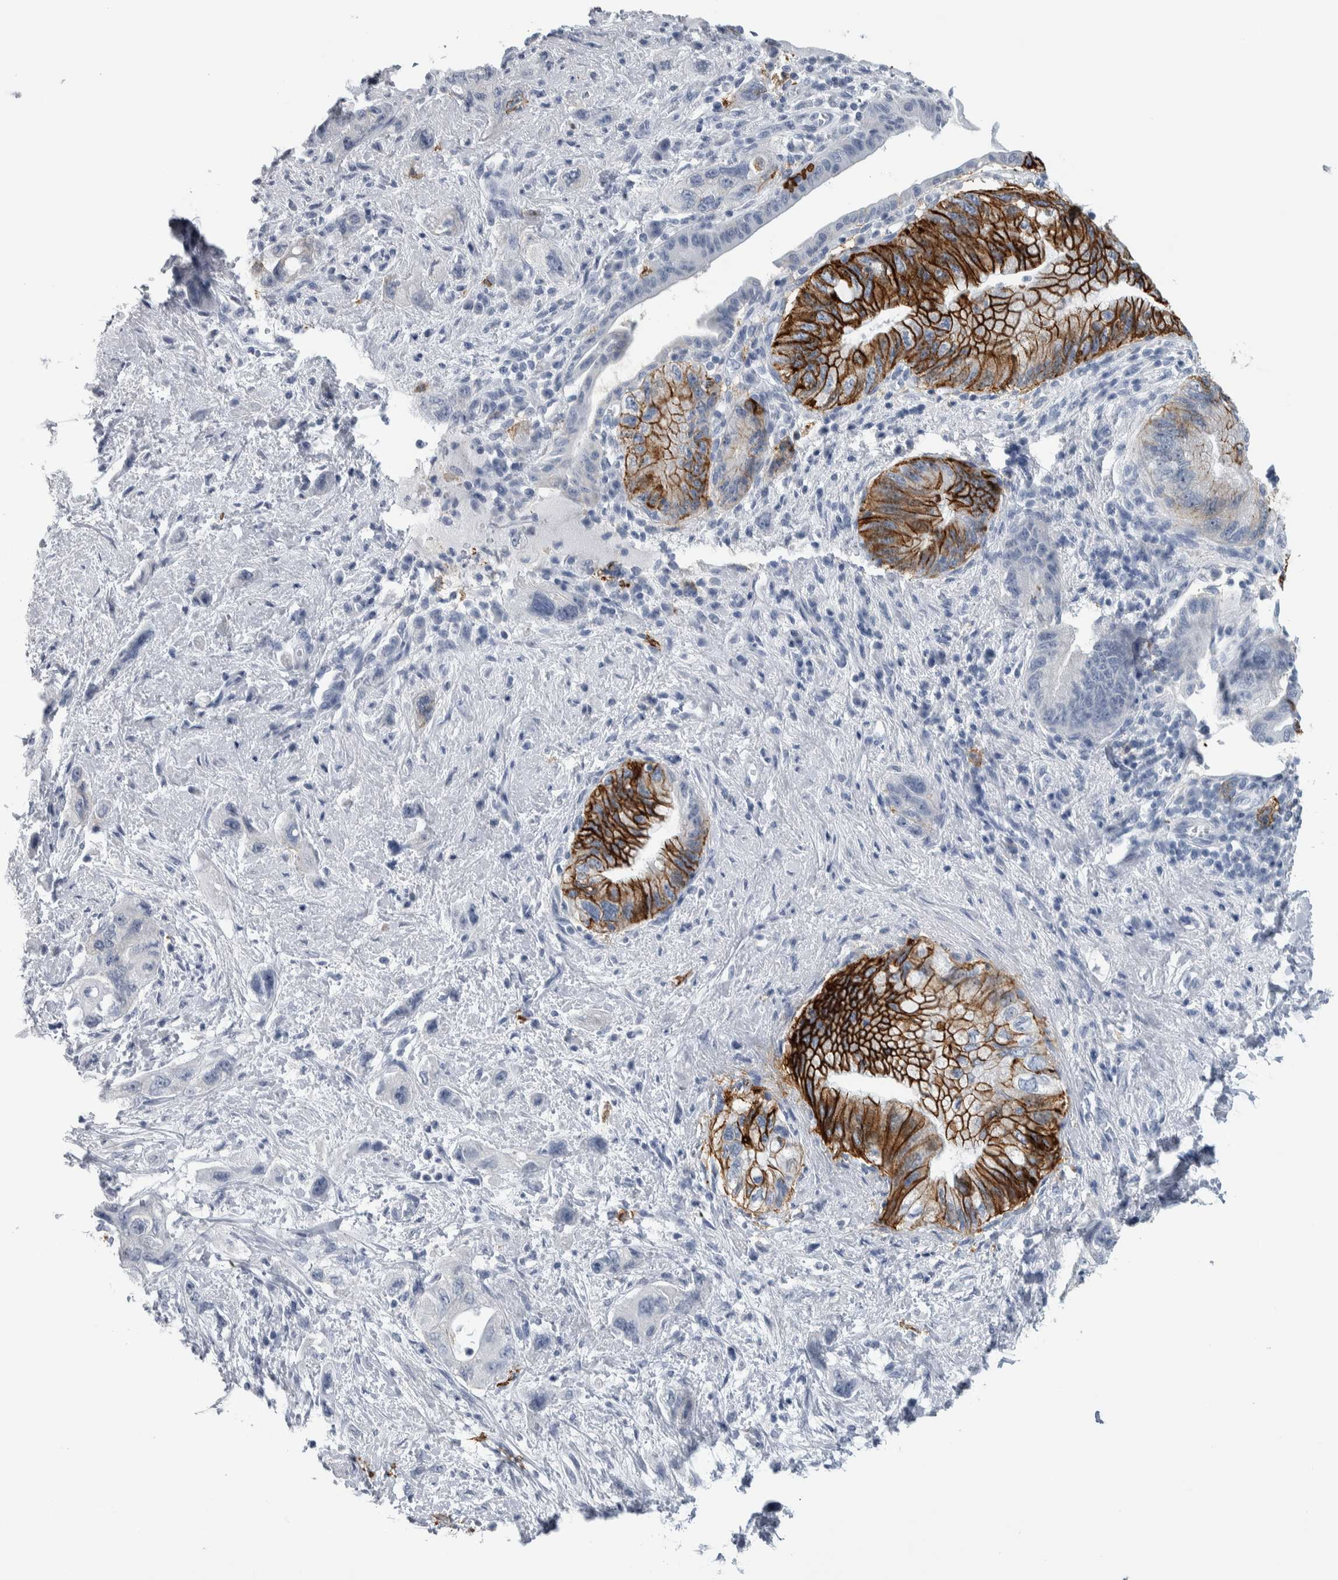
{"staining": {"intensity": "strong", "quantity": "25%-75%", "location": "cytoplasmic/membranous"}, "tissue": "pancreatic cancer", "cell_type": "Tumor cells", "image_type": "cancer", "snomed": [{"axis": "morphology", "description": "Adenocarcinoma, NOS"}, {"axis": "topography", "description": "Pancreas"}], "caption": "This micrograph reveals IHC staining of human pancreatic adenocarcinoma, with high strong cytoplasmic/membranous staining in about 25%-75% of tumor cells.", "gene": "CDH17", "patient": {"sex": "female", "age": 73}}